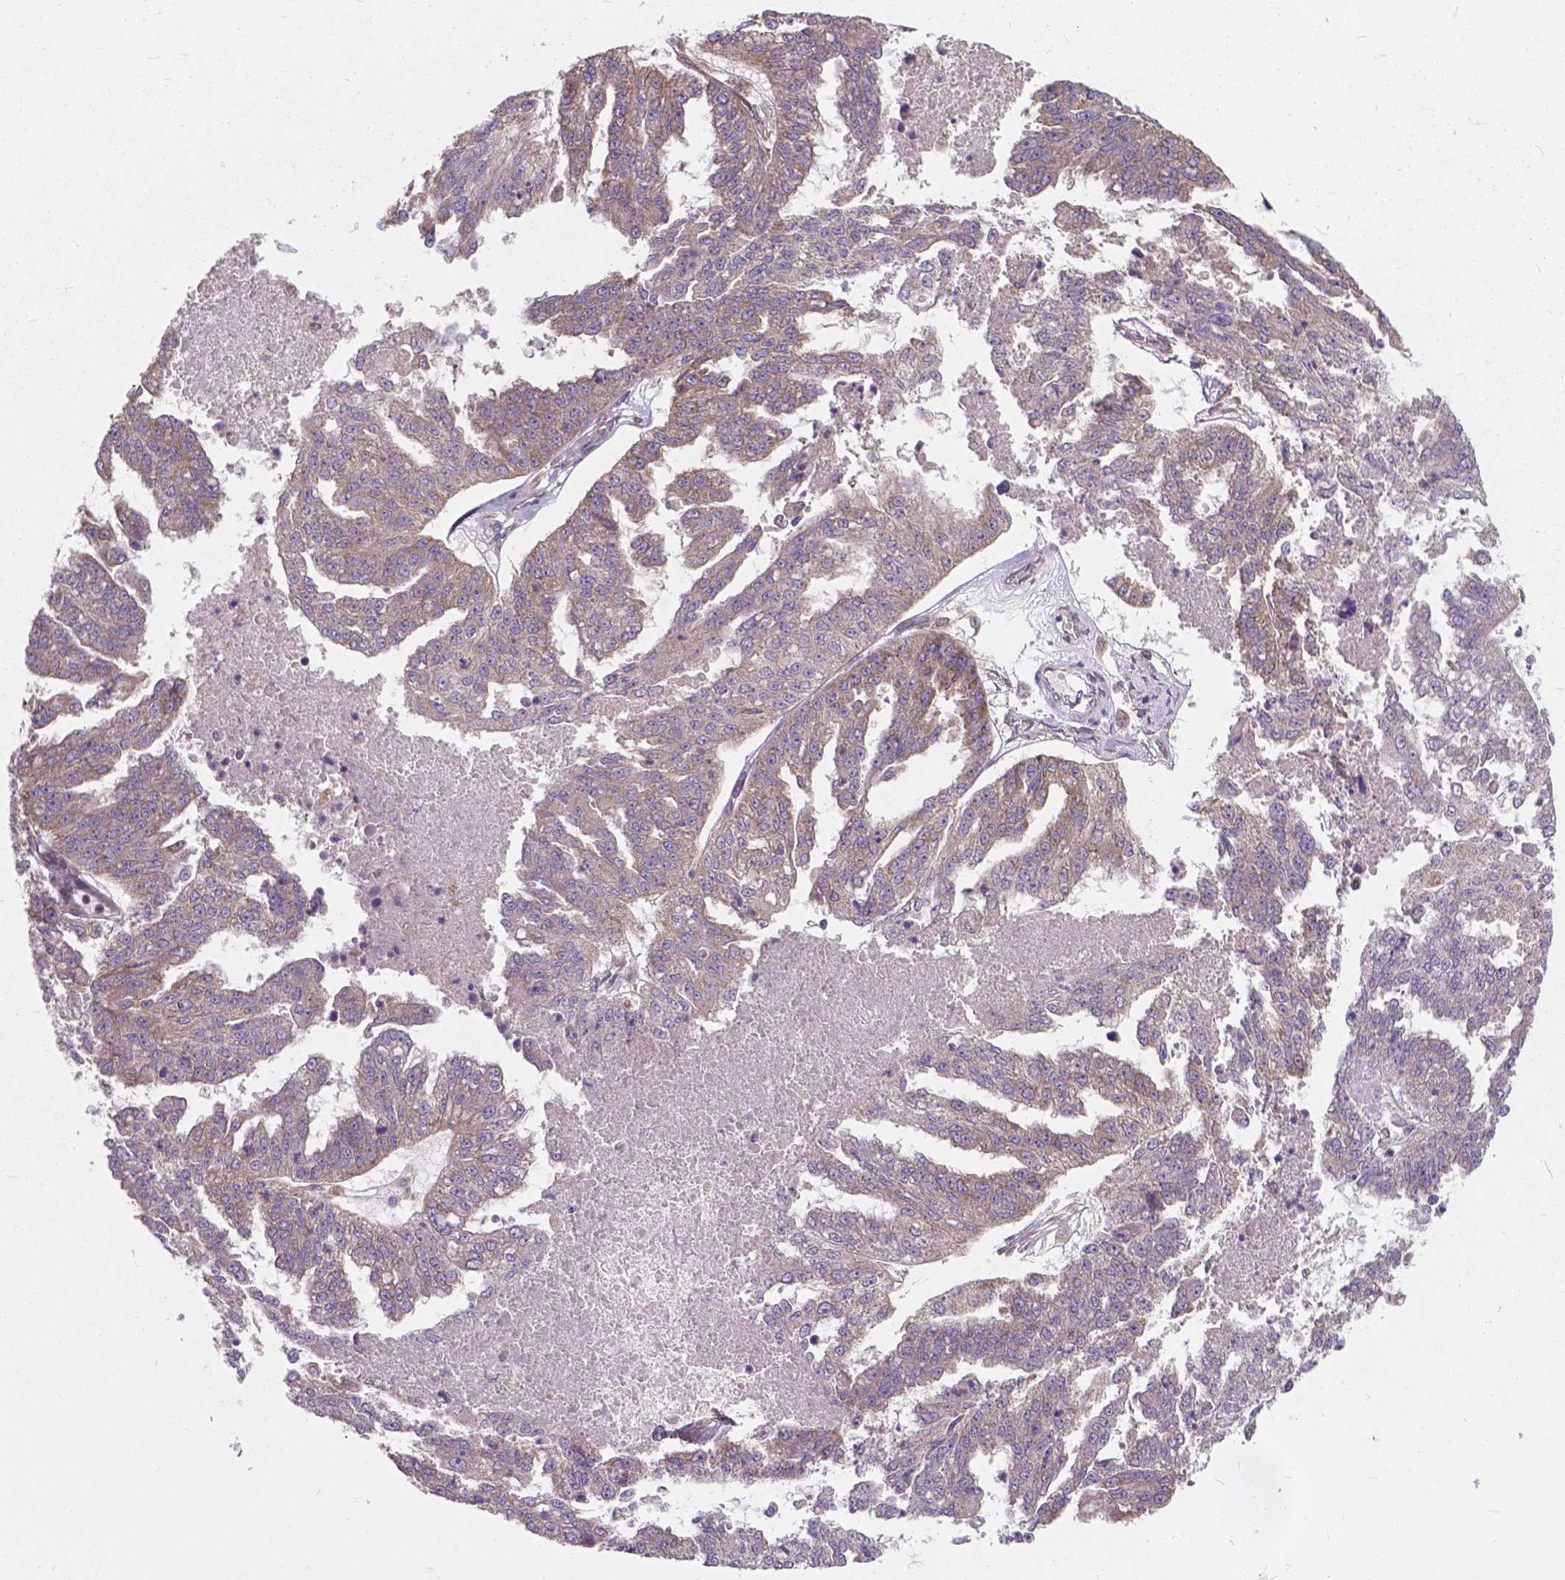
{"staining": {"intensity": "negative", "quantity": "none", "location": "none"}, "tissue": "ovarian cancer", "cell_type": "Tumor cells", "image_type": "cancer", "snomed": [{"axis": "morphology", "description": "Cystadenocarcinoma, serous, NOS"}, {"axis": "topography", "description": "Ovary"}], "caption": "Histopathology image shows no significant protein expression in tumor cells of ovarian cancer (serous cystadenocarcinoma). (DAB (3,3'-diaminobenzidine) IHC with hematoxylin counter stain).", "gene": "MRPL33", "patient": {"sex": "female", "age": 58}}